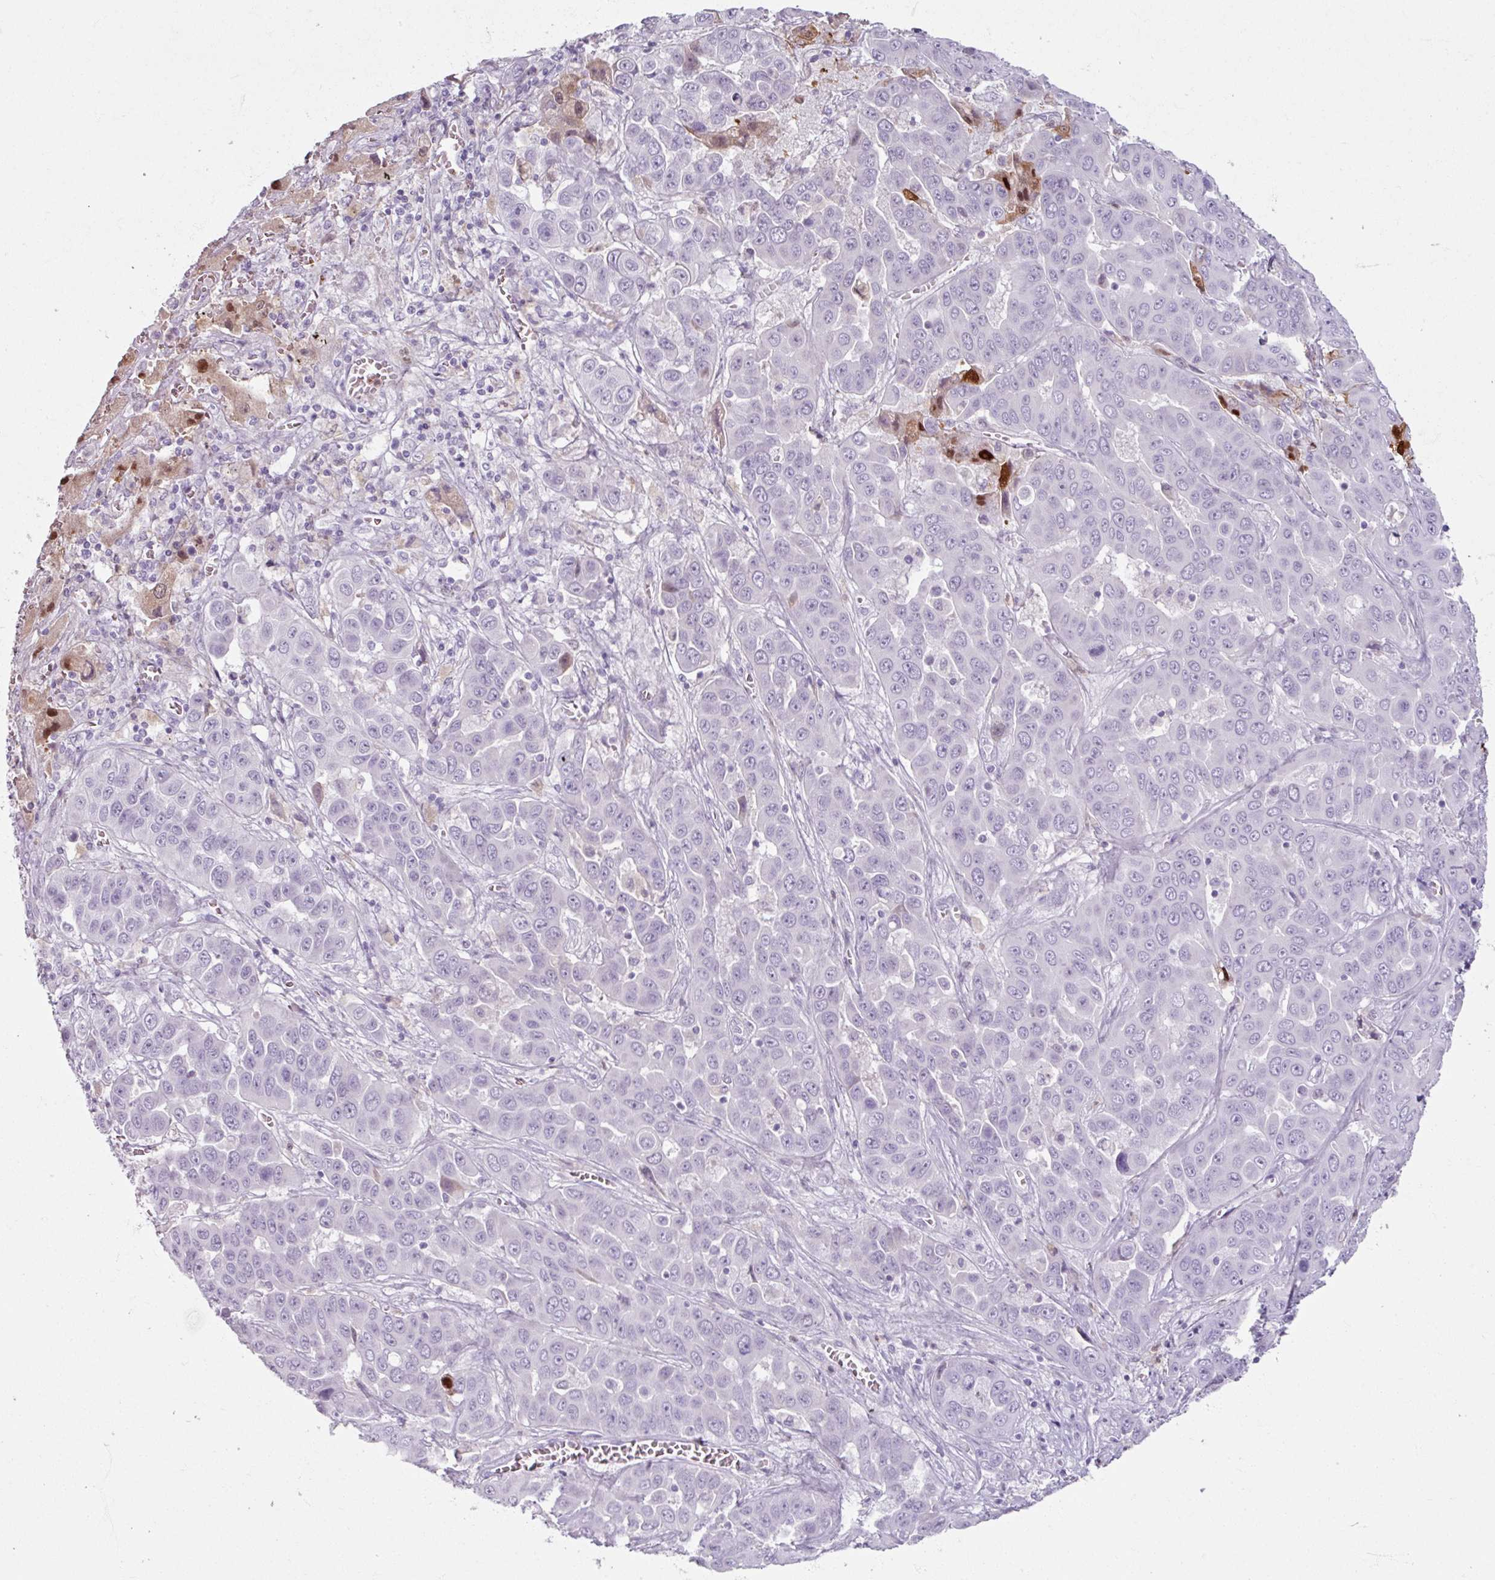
{"staining": {"intensity": "negative", "quantity": "none", "location": "none"}, "tissue": "liver cancer", "cell_type": "Tumor cells", "image_type": "cancer", "snomed": [{"axis": "morphology", "description": "Cholangiocarcinoma"}, {"axis": "topography", "description": "Liver"}], "caption": "A micrograph of human liver cholangiocarcinoma is negative for staining in tumor cells.", "gene": "ARG1", "patient": {"sex": "female", "age": 52}}